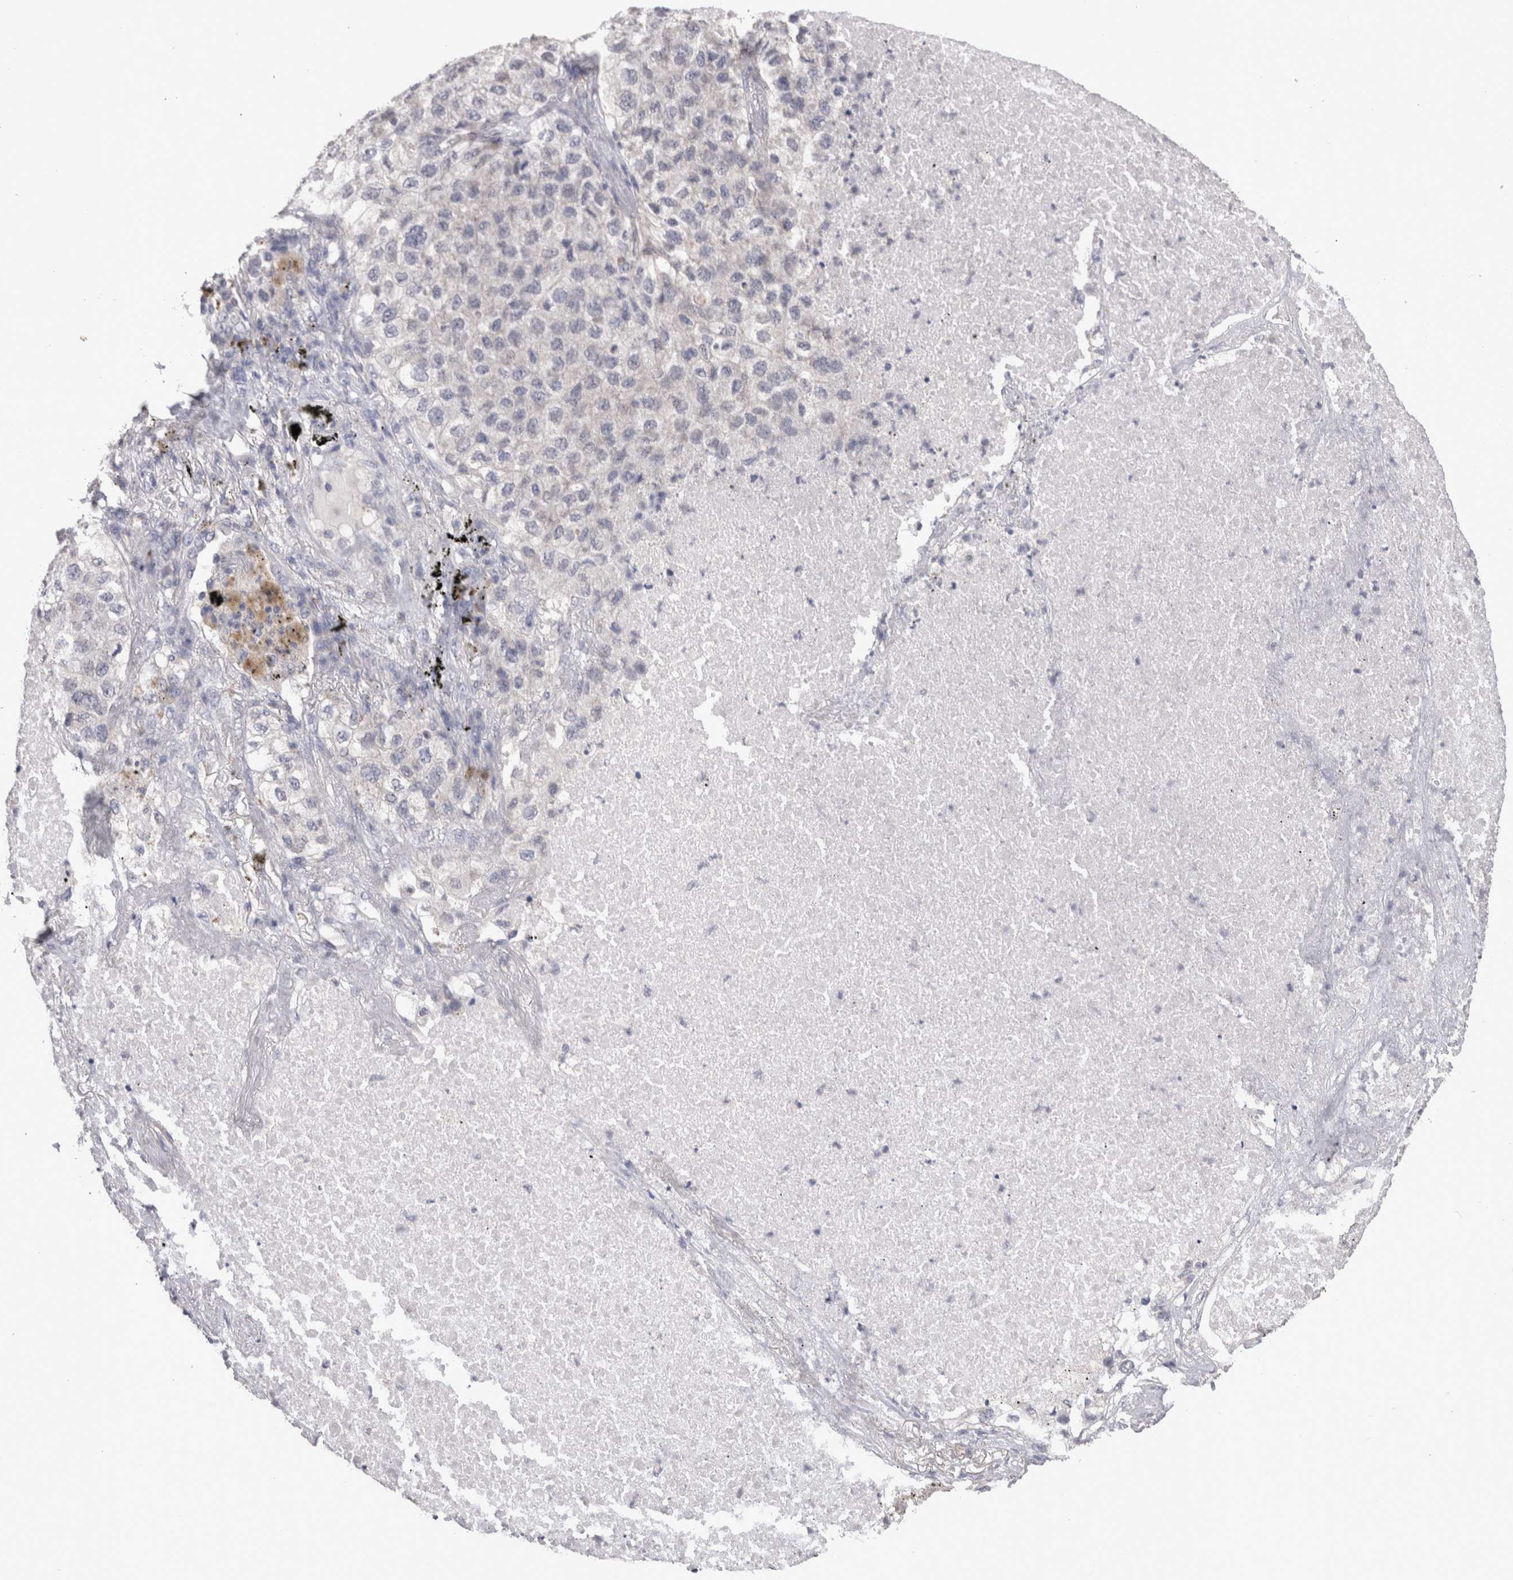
{"staining": {"intensity": "negative", "quantity": "none", "location": "none"}, "tissue": "lung cancer", "cell_type": "Tumor cells", "image_type": "cancer", "snomed": [{"axis": "morphology", "description": "Adenocarcinoma, NOS"}, {"axis": "topography", "description": "Lung"}], "caption": "Human lung cancer (adenocarcinoma) stained for a protein using immunohistochemistry displays no staining in tumor cells.", "gene": "CDH6", "patient": {"sex": "male", "age": 63}}